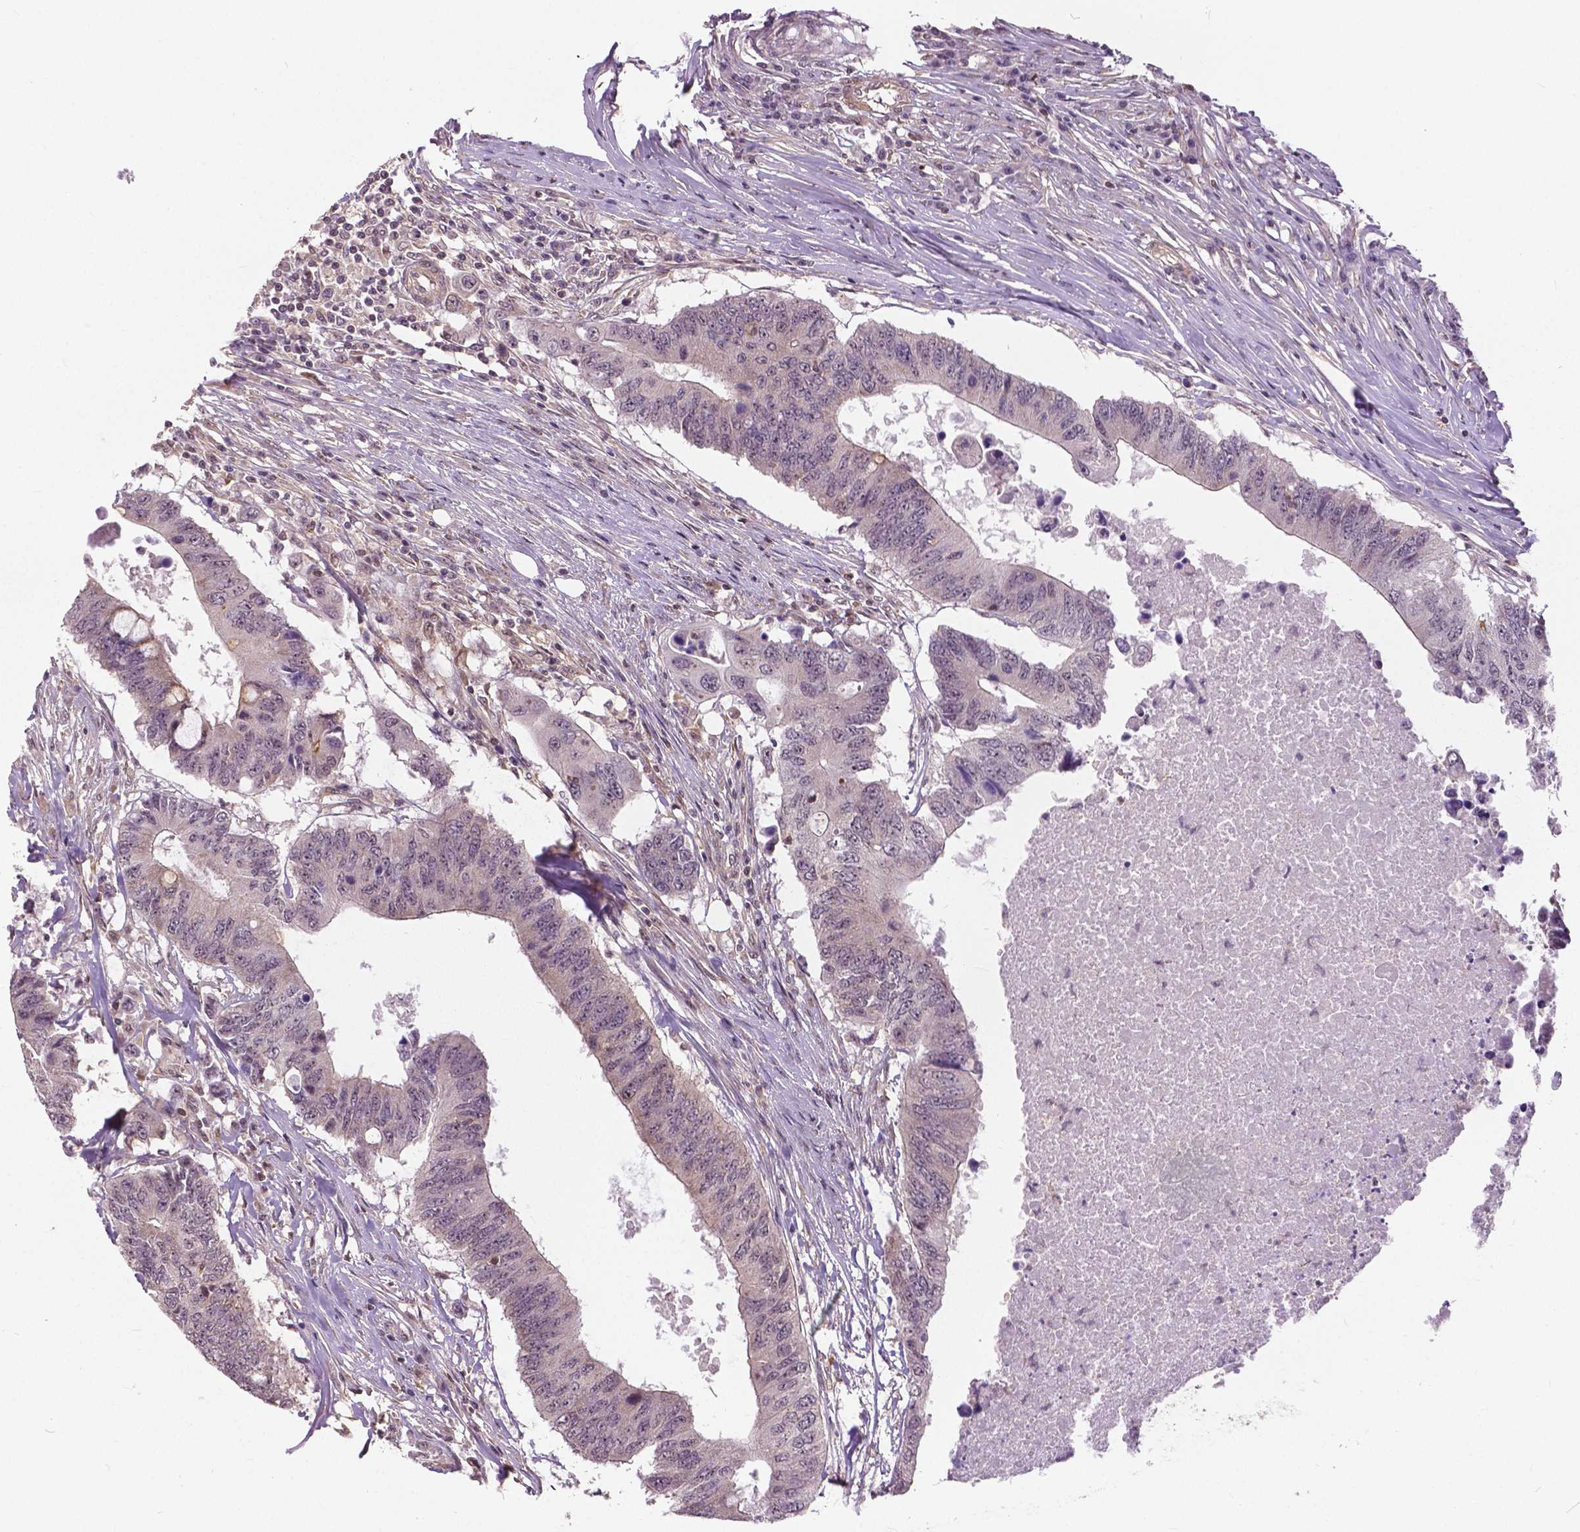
{"staining": {"intensity": "negative", "quantity": "none", "location": "none"}, "tissue": "colorectal cancer", "cell_type": "Tumor cells", "image_type": "cancer", "snomed": [{"axis": "morphology", "description": "Adenocarcinoma, NOS"}, {"axis": "topography", "description": "Colon"}], "caption": "Immunohistochemistry (IHC) histopathology image of neoplastic tissue: colorectal cancer stained with DAB demonstrates no significant protein staining in tumor cells.", "gene": "ANXA13", "patient": {"sex": "male", "age": 71}}